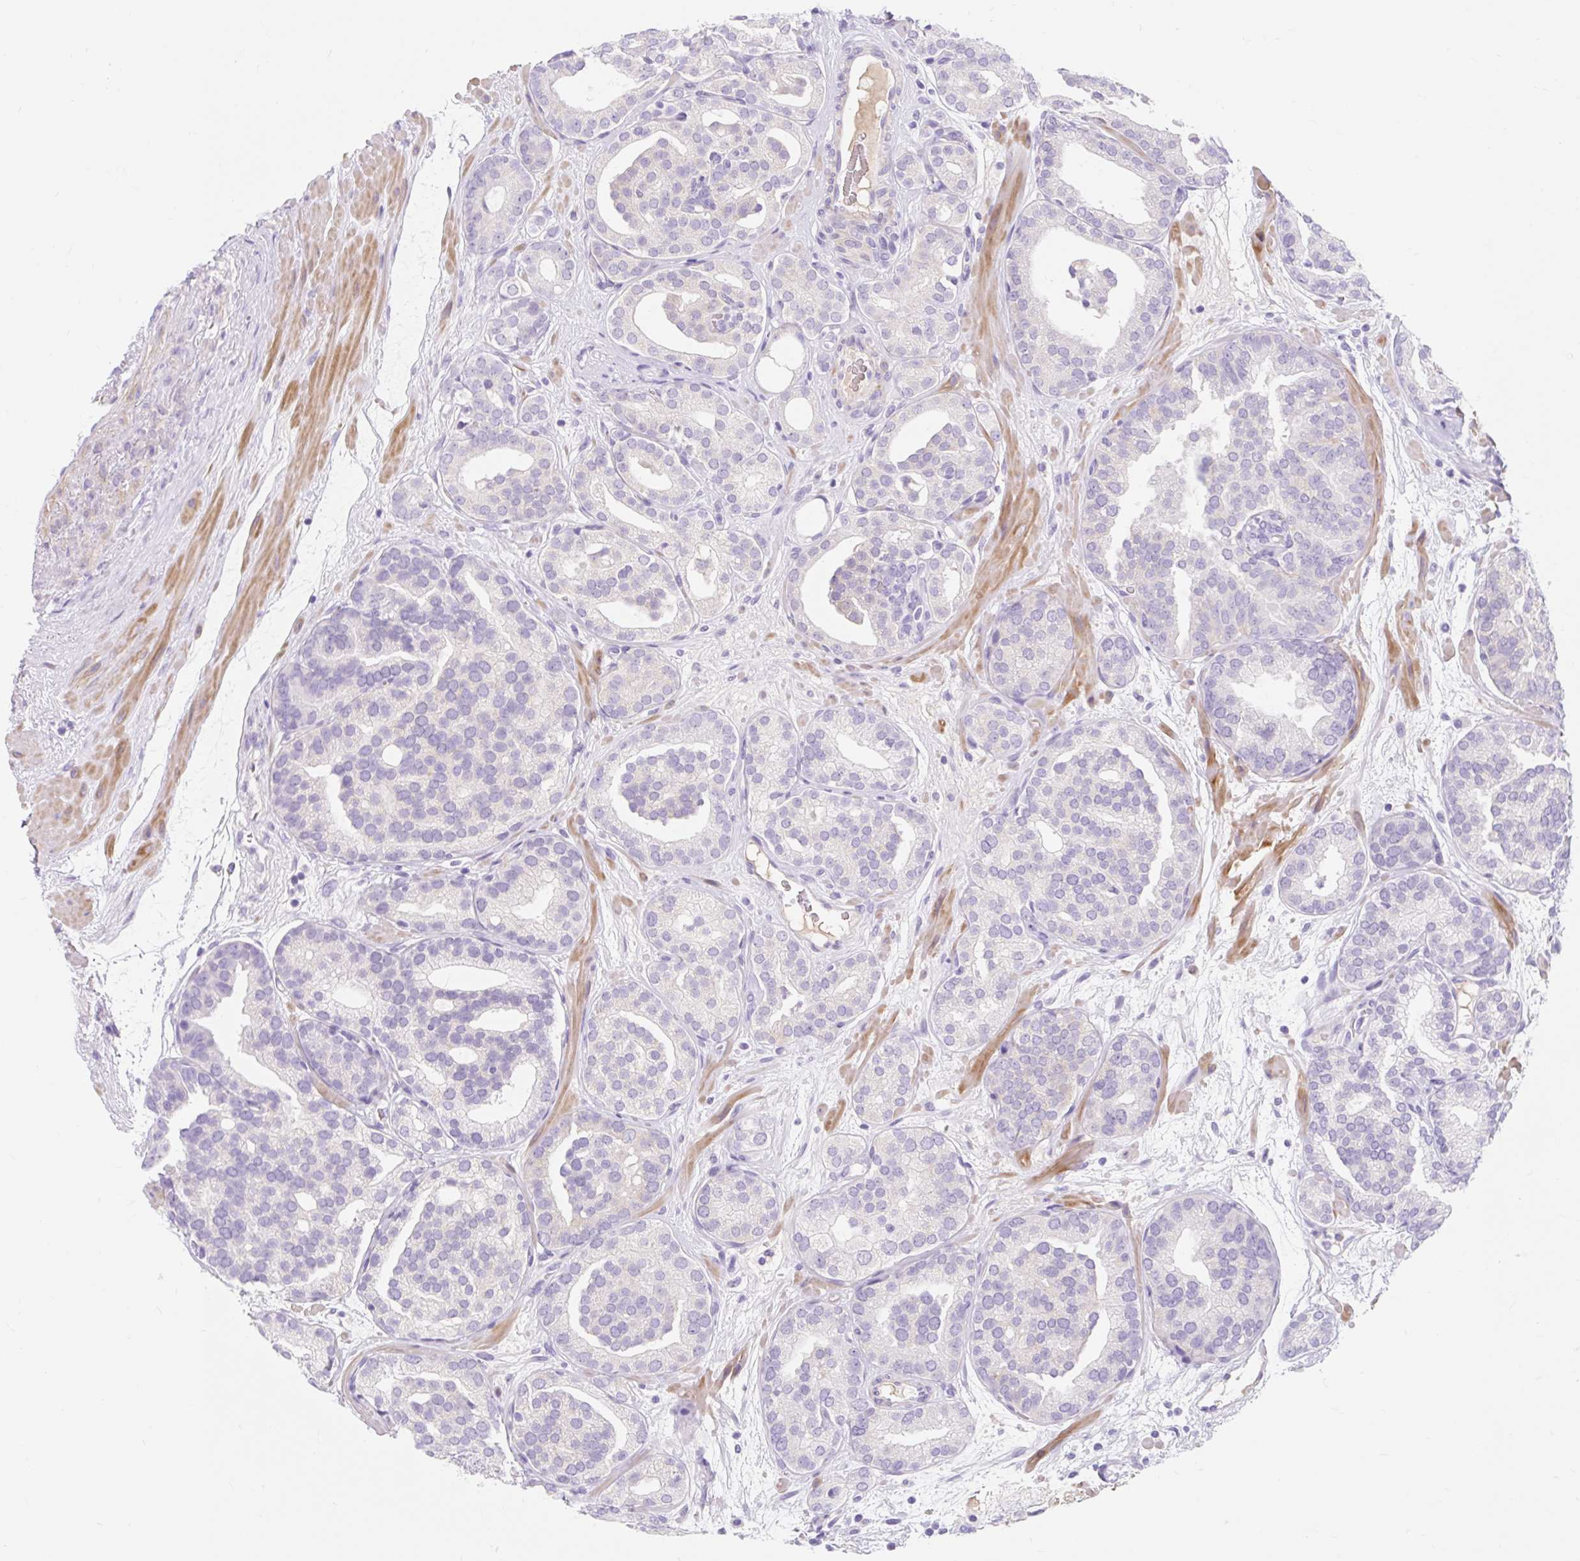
{"staining": {"intensity": "negative", "quantity": "none", "location": "none"}, "tissue": "prostate cancer", "cell_type": "Tumor cells", "image_type": "cancer", "snomed": [{"axis": "morphology", "description": "Adenocarcinoma, High grade"}, {"axis": "topography", "description": "Prostate"}], "caption": "Prostate cancer stained for a protein using IHC exhibits no staining tumor cells.", "gene": "SLC28A1", "patient": {"sex": "male", "age": 66}}